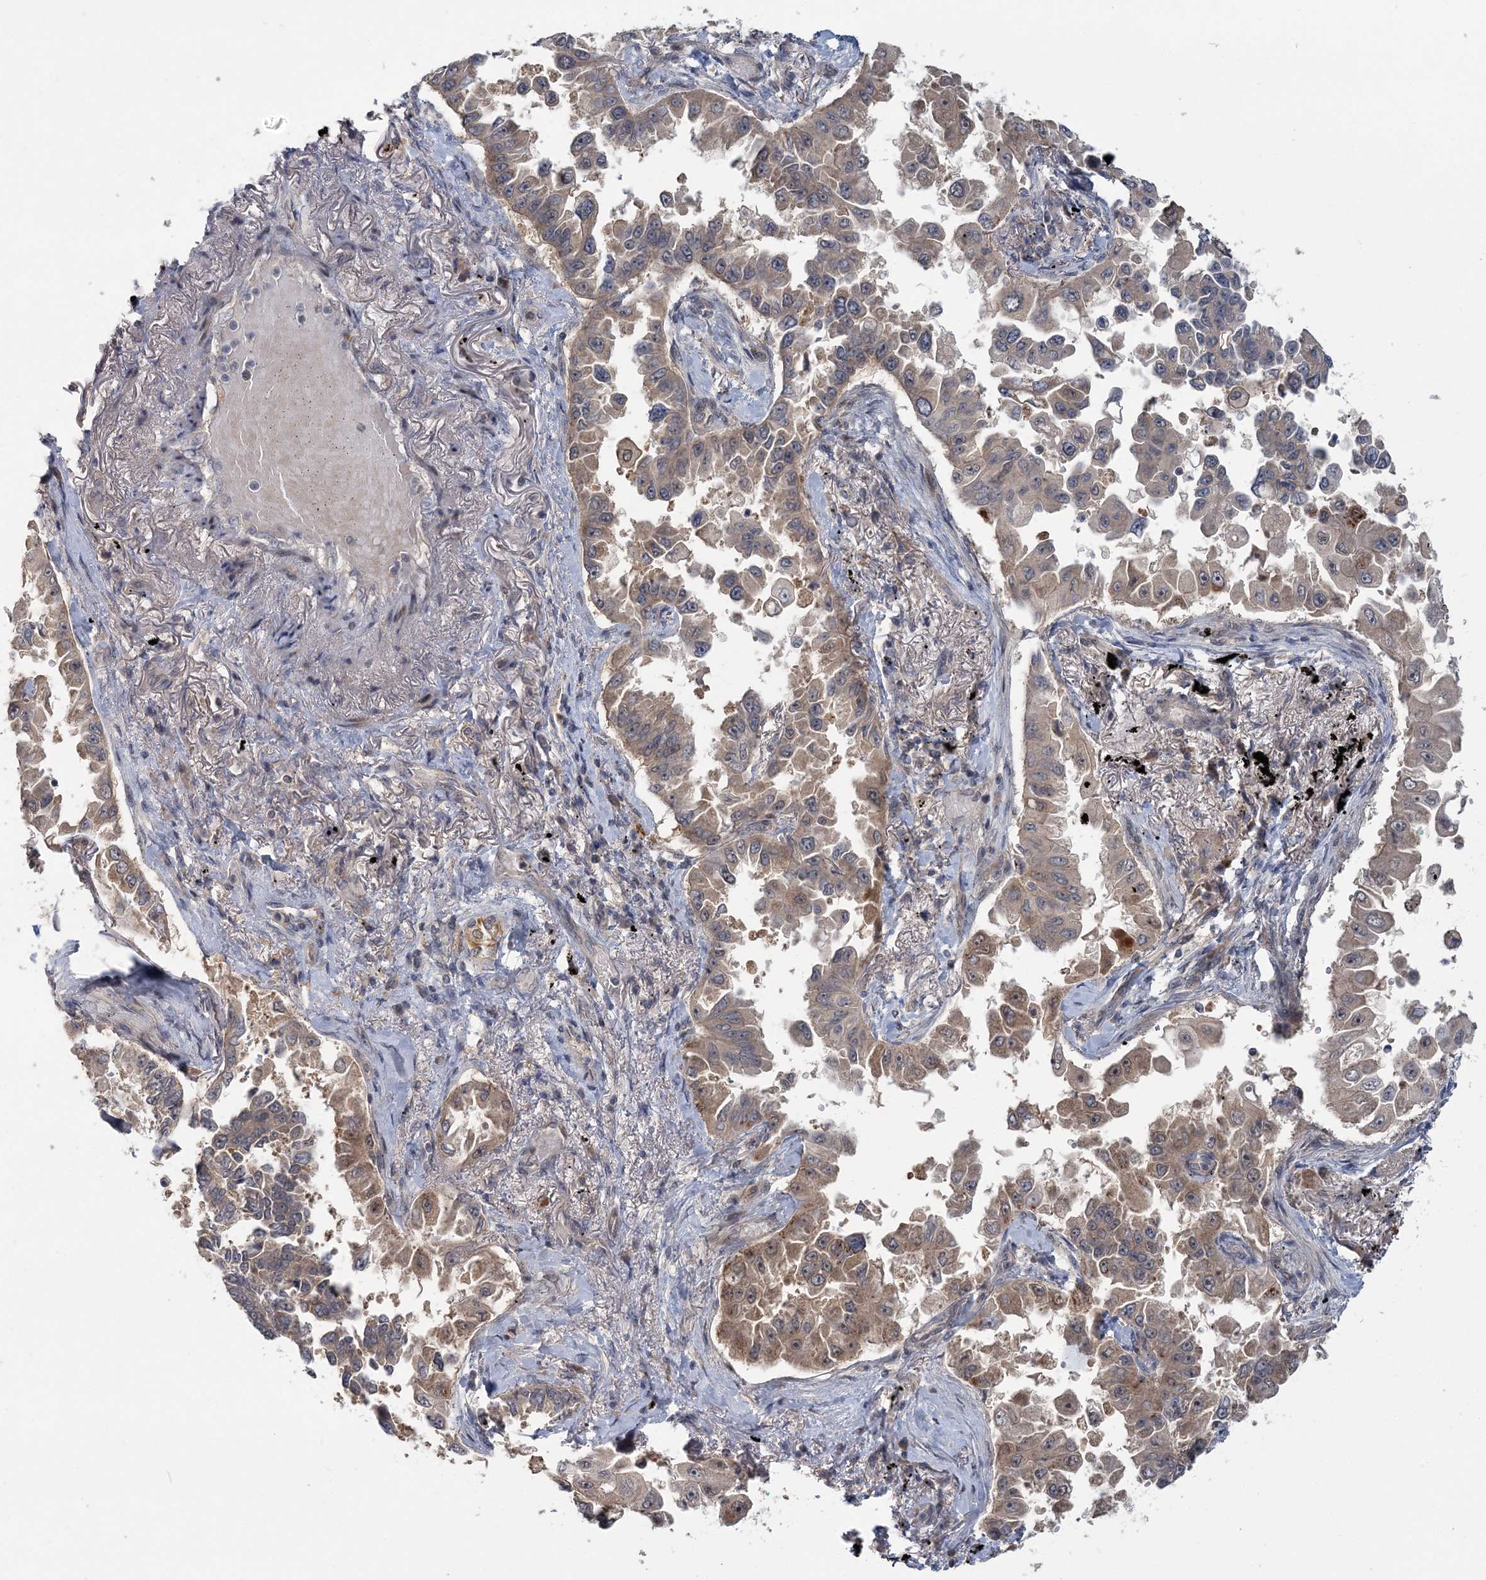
{"staining": {"intensity": "weak", "quantity": ">75%", "location": "cytoplasmic/membranous"}, "tissue": "lung cancer", "cell_type": "Tumor cells", "image_type": "cancer", "snomed": [{"axis": "morphology", "description": "Adenocarcinoma, NOS"}, {"axis": "topography", "description": "Lung"}], "caption": "About >75% of tumor cells in human lung cancer (adenocarcinoma) reveal weak cytoplasmic/membranous protein staining as visualized by brown immunohistochemical staining.", "gene": "RNF25", "patient": {"sex": "female", "age": 67}}